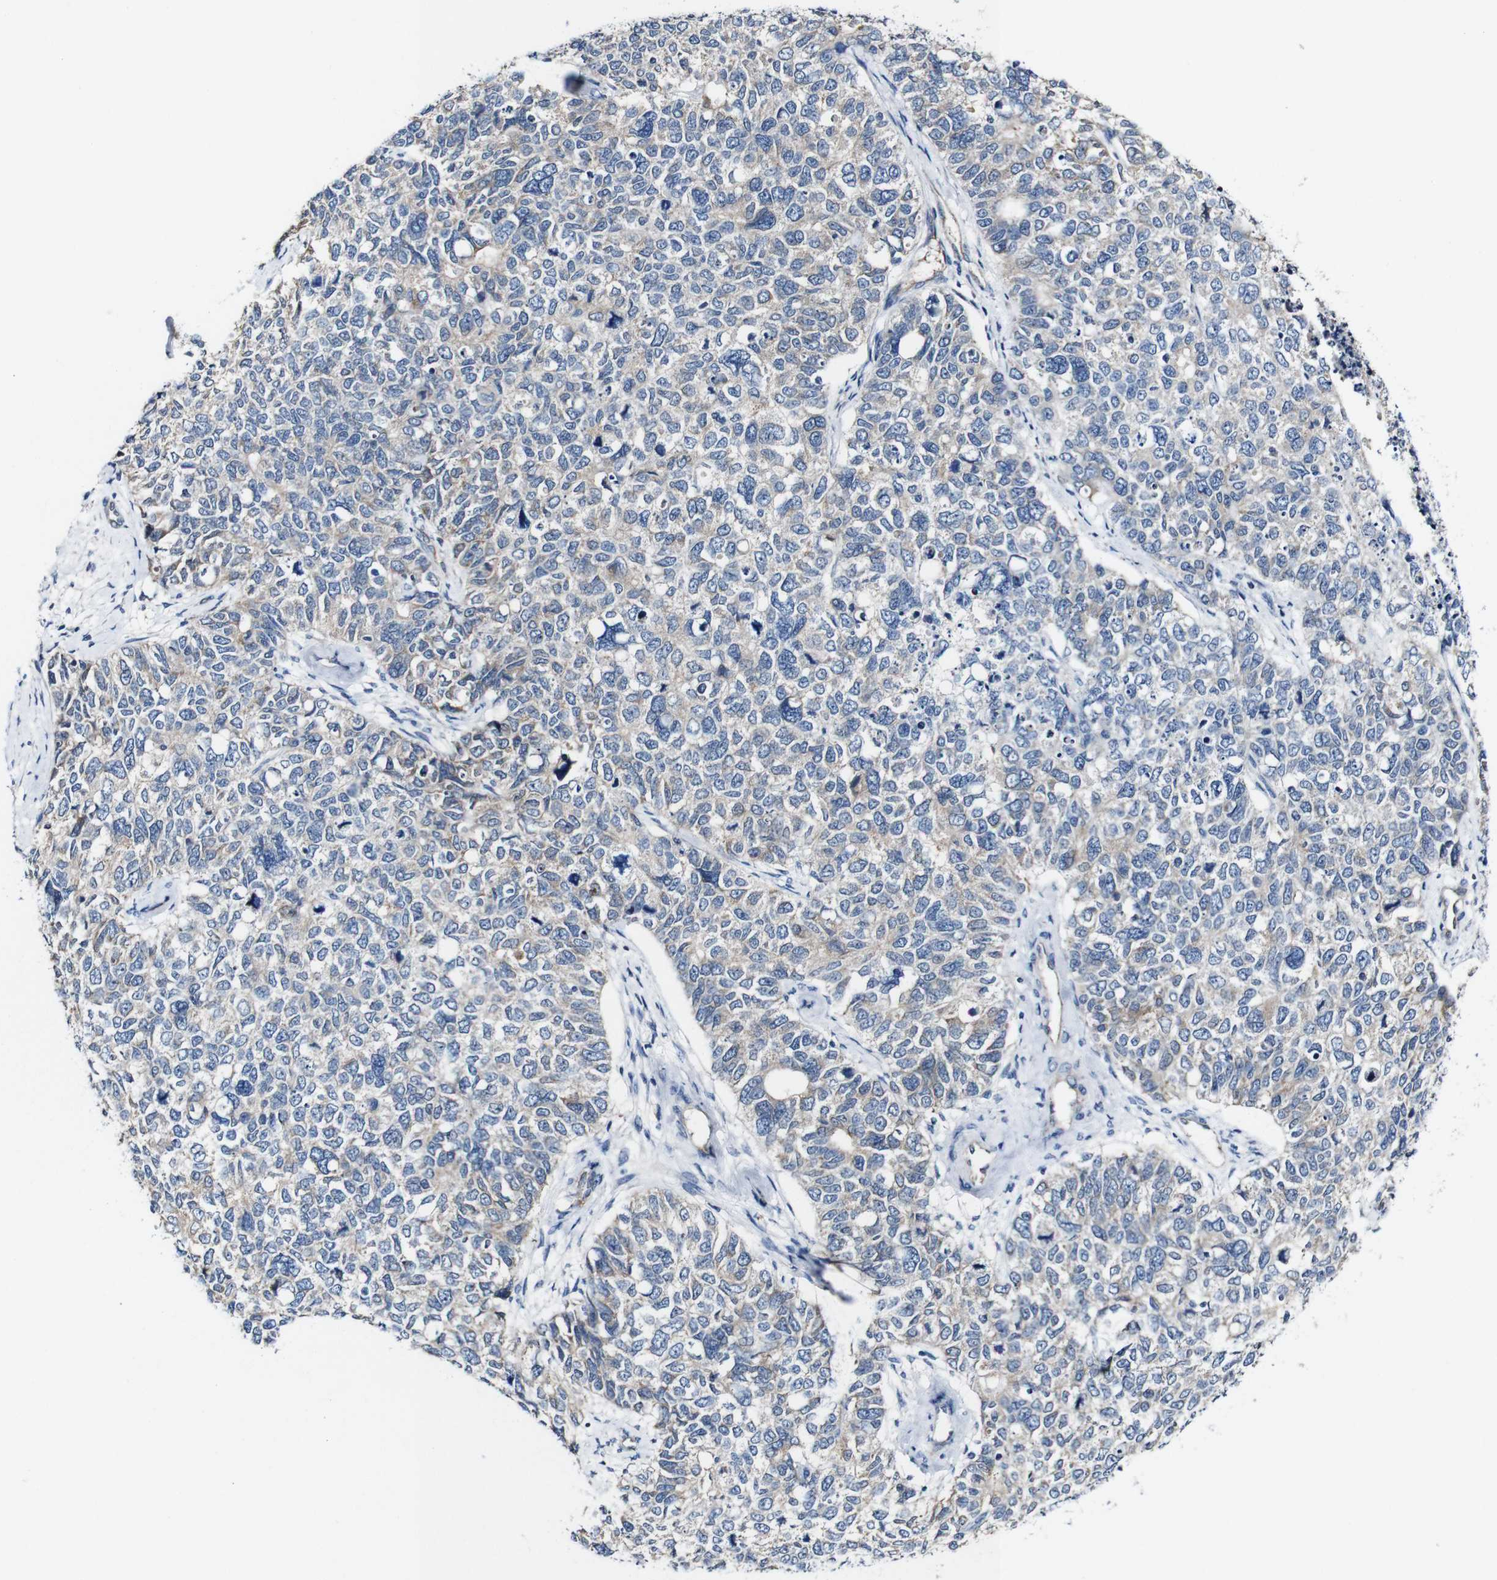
{"staining": {"intensity": "weak", "quantity": "<25%", "location": "cytoplasmic/membranous"}, "tissue": "cervical cancer", "cell_type": "Tumor cells", "image_type": "cancer", "snomed": [{"axis": "morphology", "description": "Squamous cell carcinoma, NOS"}, {"axis": "topography", "description": "Cervix"}], "caption": "The immunohistochemistry histopathology image has no significant staining in tumor cells of squamous cell carcinoma (cervical) tissue. The staining is performed using DAB (3,3'-diaminobenzidine) brown chromogen with nuclei counter-stained in using hematoxylin.", "gene": "GRAMD1A", "patient": {"sex": "female", "age": 63}}